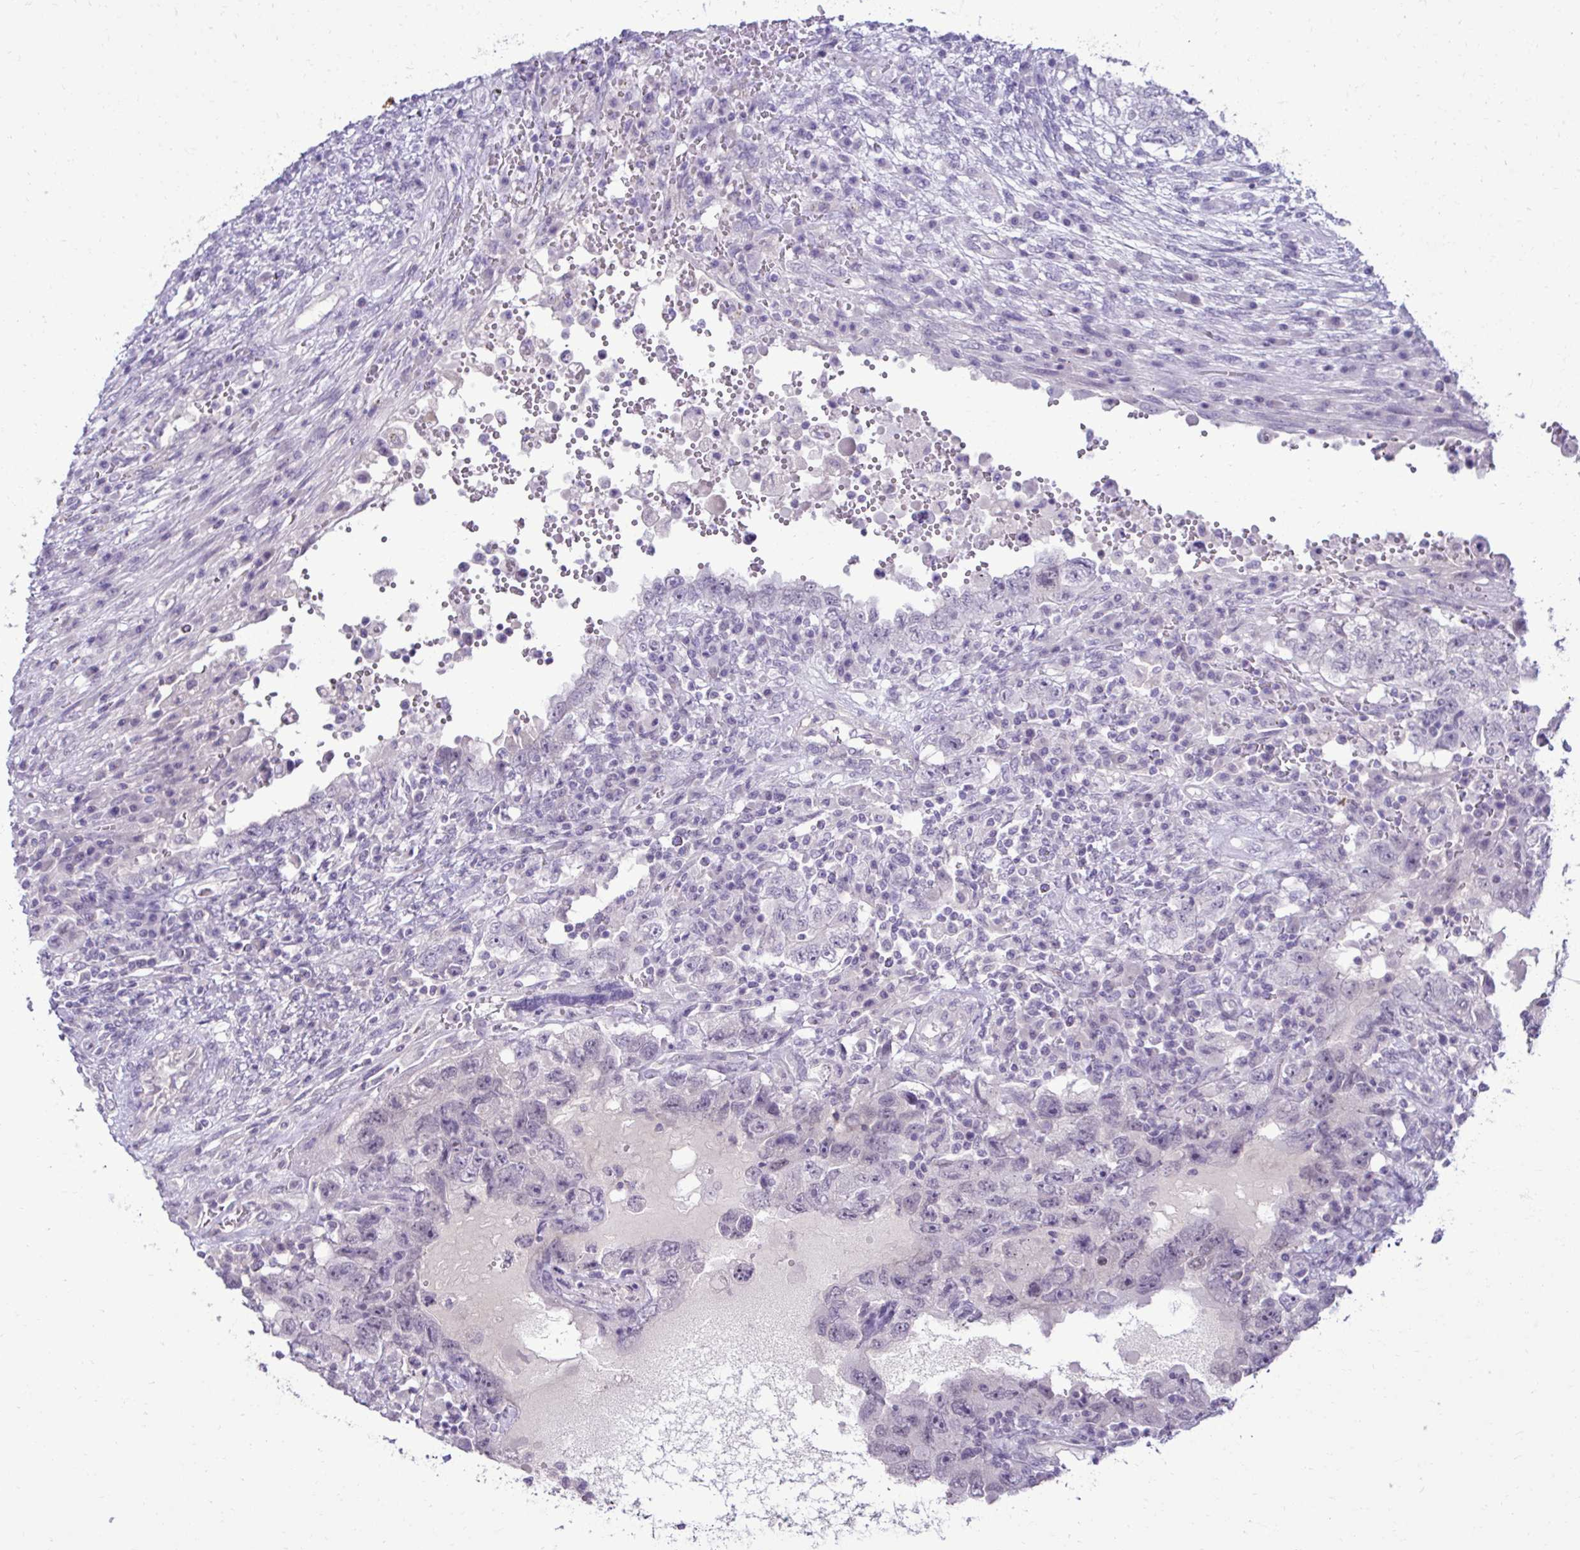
{"staining": {"intensity": "negative", "quantity": "none", "location": "none"}, "tissue": "testis cancer", "cell_type": "Tumor cells", "image_type": "cancer", "snomed": [{"axis": "morphology", "description": "Carcinoma, Embryonal, NOS"}, {"axis": "topography", "description": "Testis"}], "caption": "There is no significant staining in tumor cells of testis cancer (embryonal carcinoma).", "gene": "SLC30A3", "patient": {"sex": "male", "age": 26}}